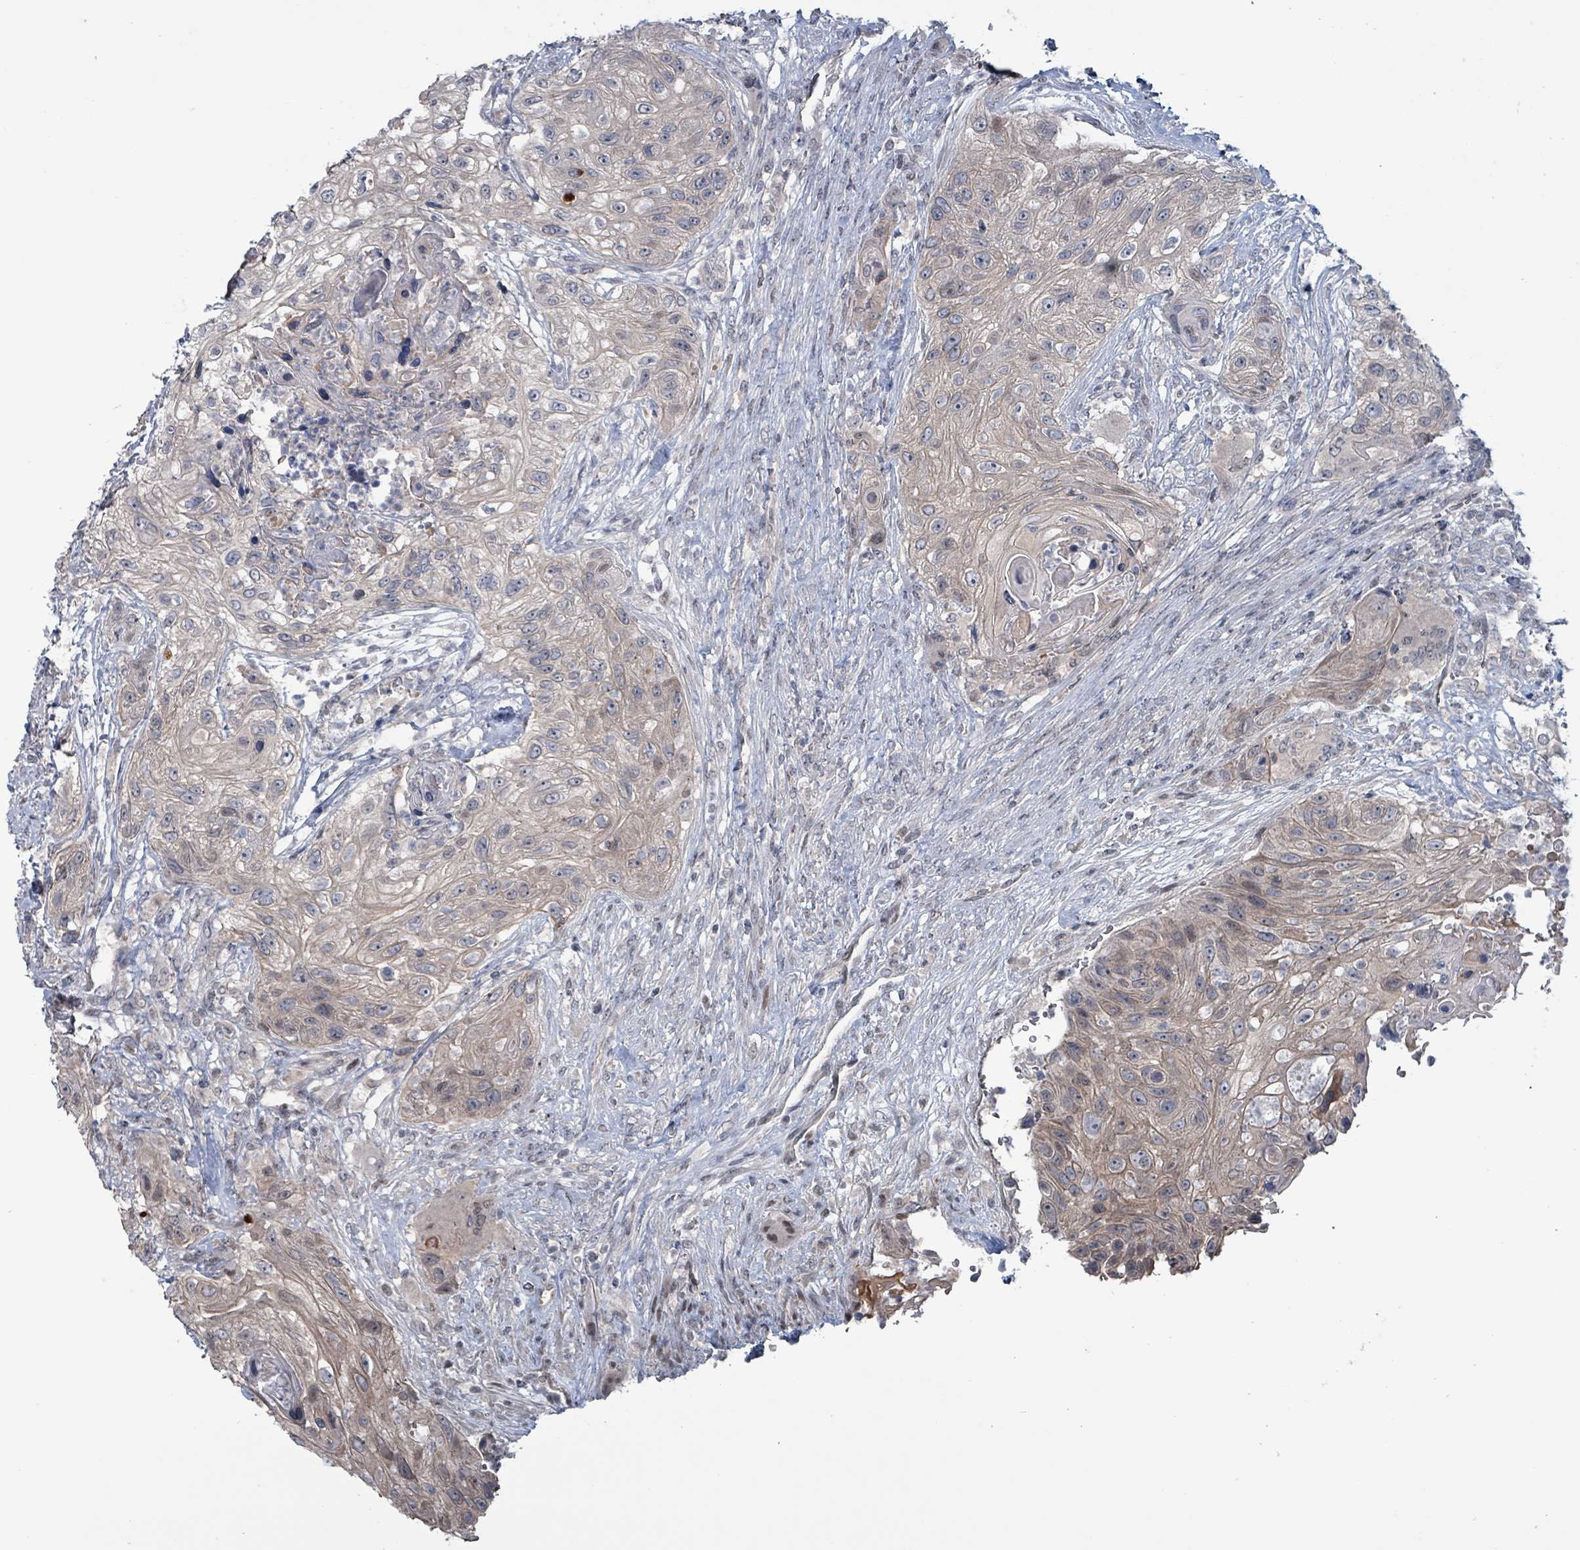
{"staining": {"intensity": "weak", "quantity": "25%-75%", "location": "cytoplasmic/membranous"}, "tissue": "urothelial cancer", "cell_type": "Tumor cells", "image_type": "cancer", "snomed": [{"axis": "morphology", "description": "Urothelial carcinoma, High grade"}, {"axis": "topography", "description": "Urinary bladder"}], "caption": "About 25%-75% of tumor cells in human urothelial cancer show weak cytoplasmic/membranous protein expression as visualized by brown immunohistochemical staining.", "gene": "BIVM", "patient": {"sex": "female", "age": 60}}